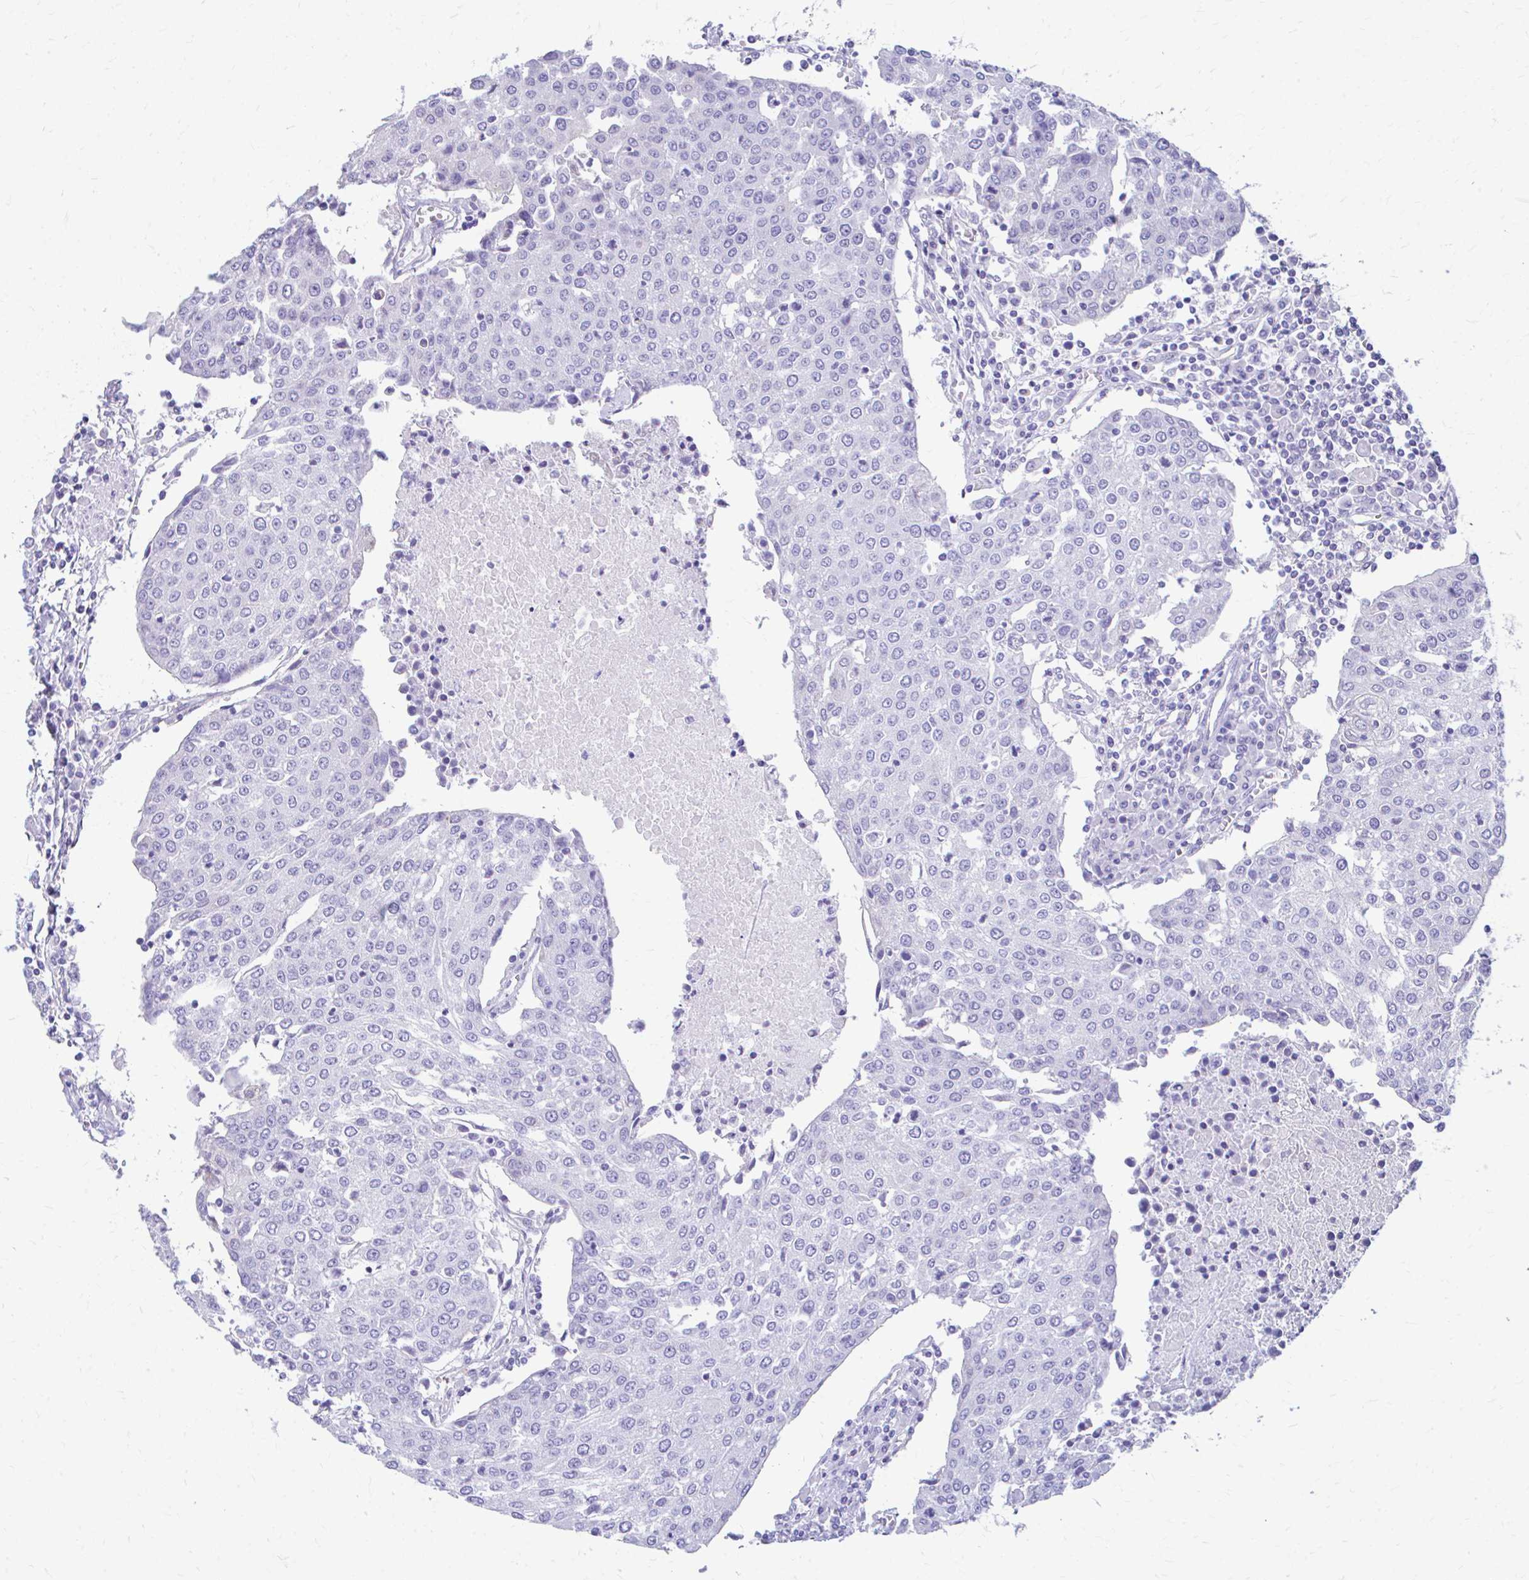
{"staining": {"intensity": "negative", "quantity": "none", "location": "none"}, "tissue": "urothelial cancer", "cell_type": "Tumor cells", "image_type": "cancer", "snomed": [{"axis": "morphology", "description": "Urothelial carcinoma, High grade"}, {"axis": "topography", "description": "Urinary bladder"}], "caption": "High magnification brightfield microscopy of high-grade urothelial carcinoma stained with DAB (brown) and counterstained with hematoxylin (blue): tumor cells show no significant expression. (DAB (3,3'-diaminobenzidine) immunohistochemistry, high magnification).", "gene": "KRIT1", "patient": {"sex": "female", "age": 85}}